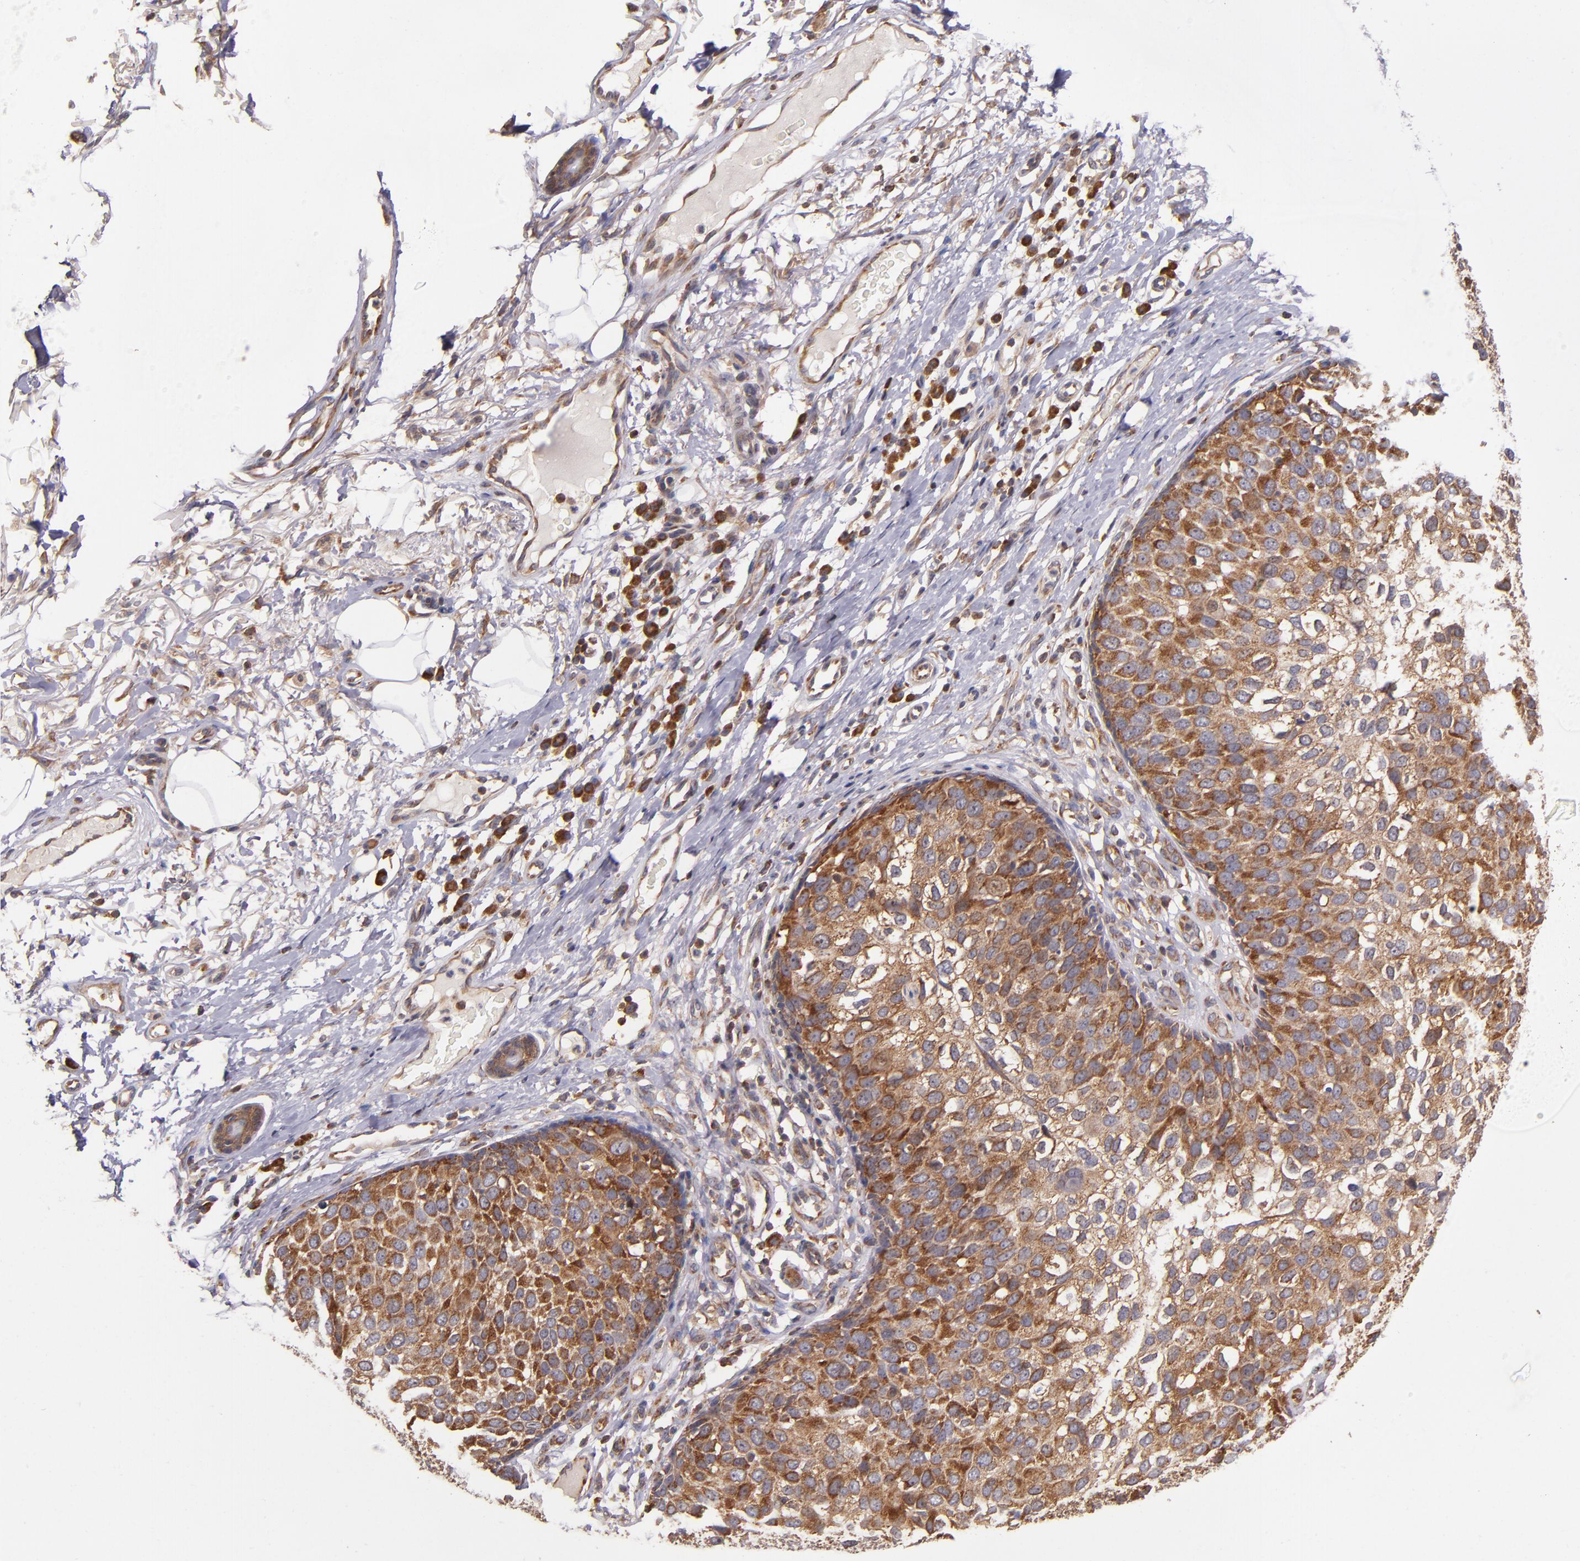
{"staining": {"intensity": "strong", "quantity": ">75%", "location": "cytoplasmic/membranous"}, "tissue": "skin cancer", "cell_type": "Tumor cells", "image_type": "cancer", "snomed": [{"axis": "morphology", "description": "Squamous cell carcinoma, NOS"}, {"axis": "topography", "description": "Skin"}], "caption": "Protein positivity by IHC reveals strong cytoplasmic/membranous expression in approximately >75% of tumor cells in squamous cell carcinoma (skin).", "gene": "EIF4ENIF1", "patient": {"sex": "male", "age": 87}}